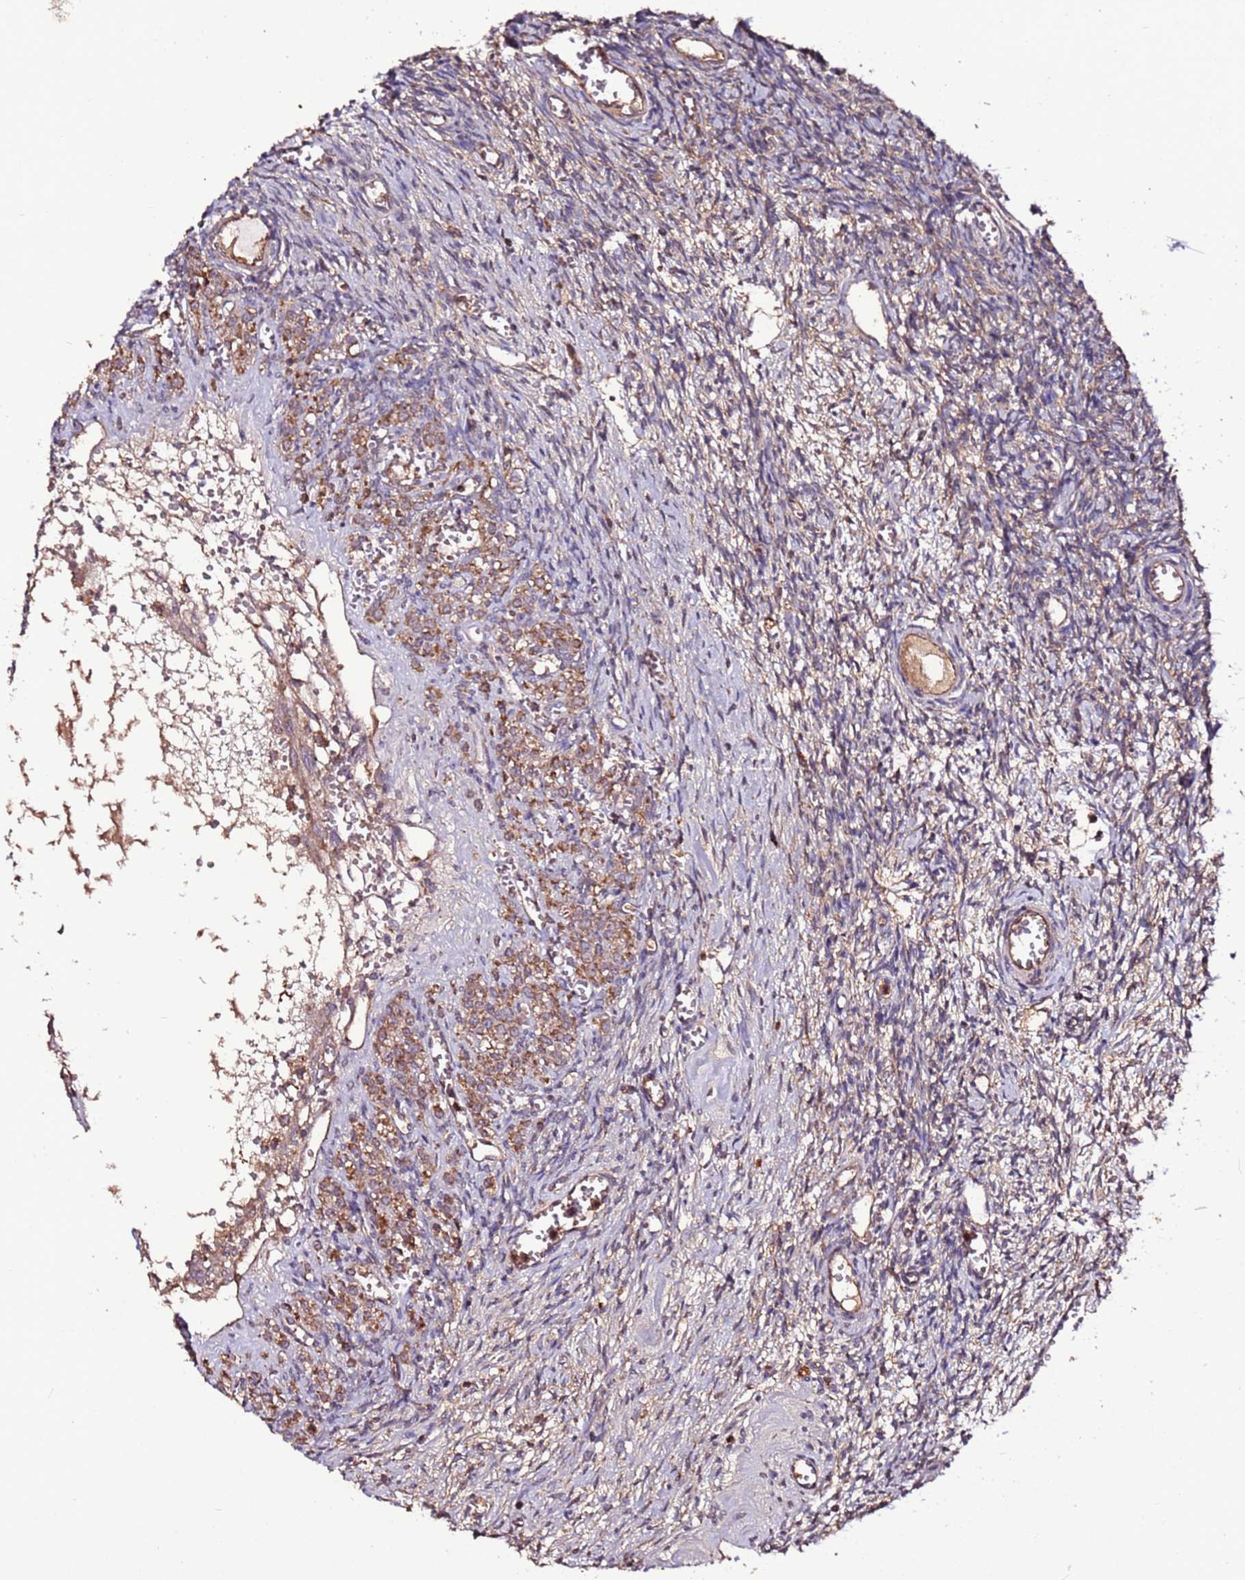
{"staining": {"intensity": "weak", "quantity": "25%-75%", "location": "cytoplasmic/membranous"}, "tissue": "ovary", "cell_type": "Ovarian stroma cells", "image_type": "normal", "snomed": [{"axis": "morphology", "description": "Normal tissue, NOS"}, {"axis": "topography", "description": "Ovary"}], "caption": "The immunohistochemical stain labels weak cytoplasmic/membranous staining in ovarian stroma cells of normal ovary. (DAB (3,3'-diaminobenzidine) IHC with brightfield microscopy, high magnification).", "gene": "RPS15A", "patient": {"sex": "female", "age": 39}}